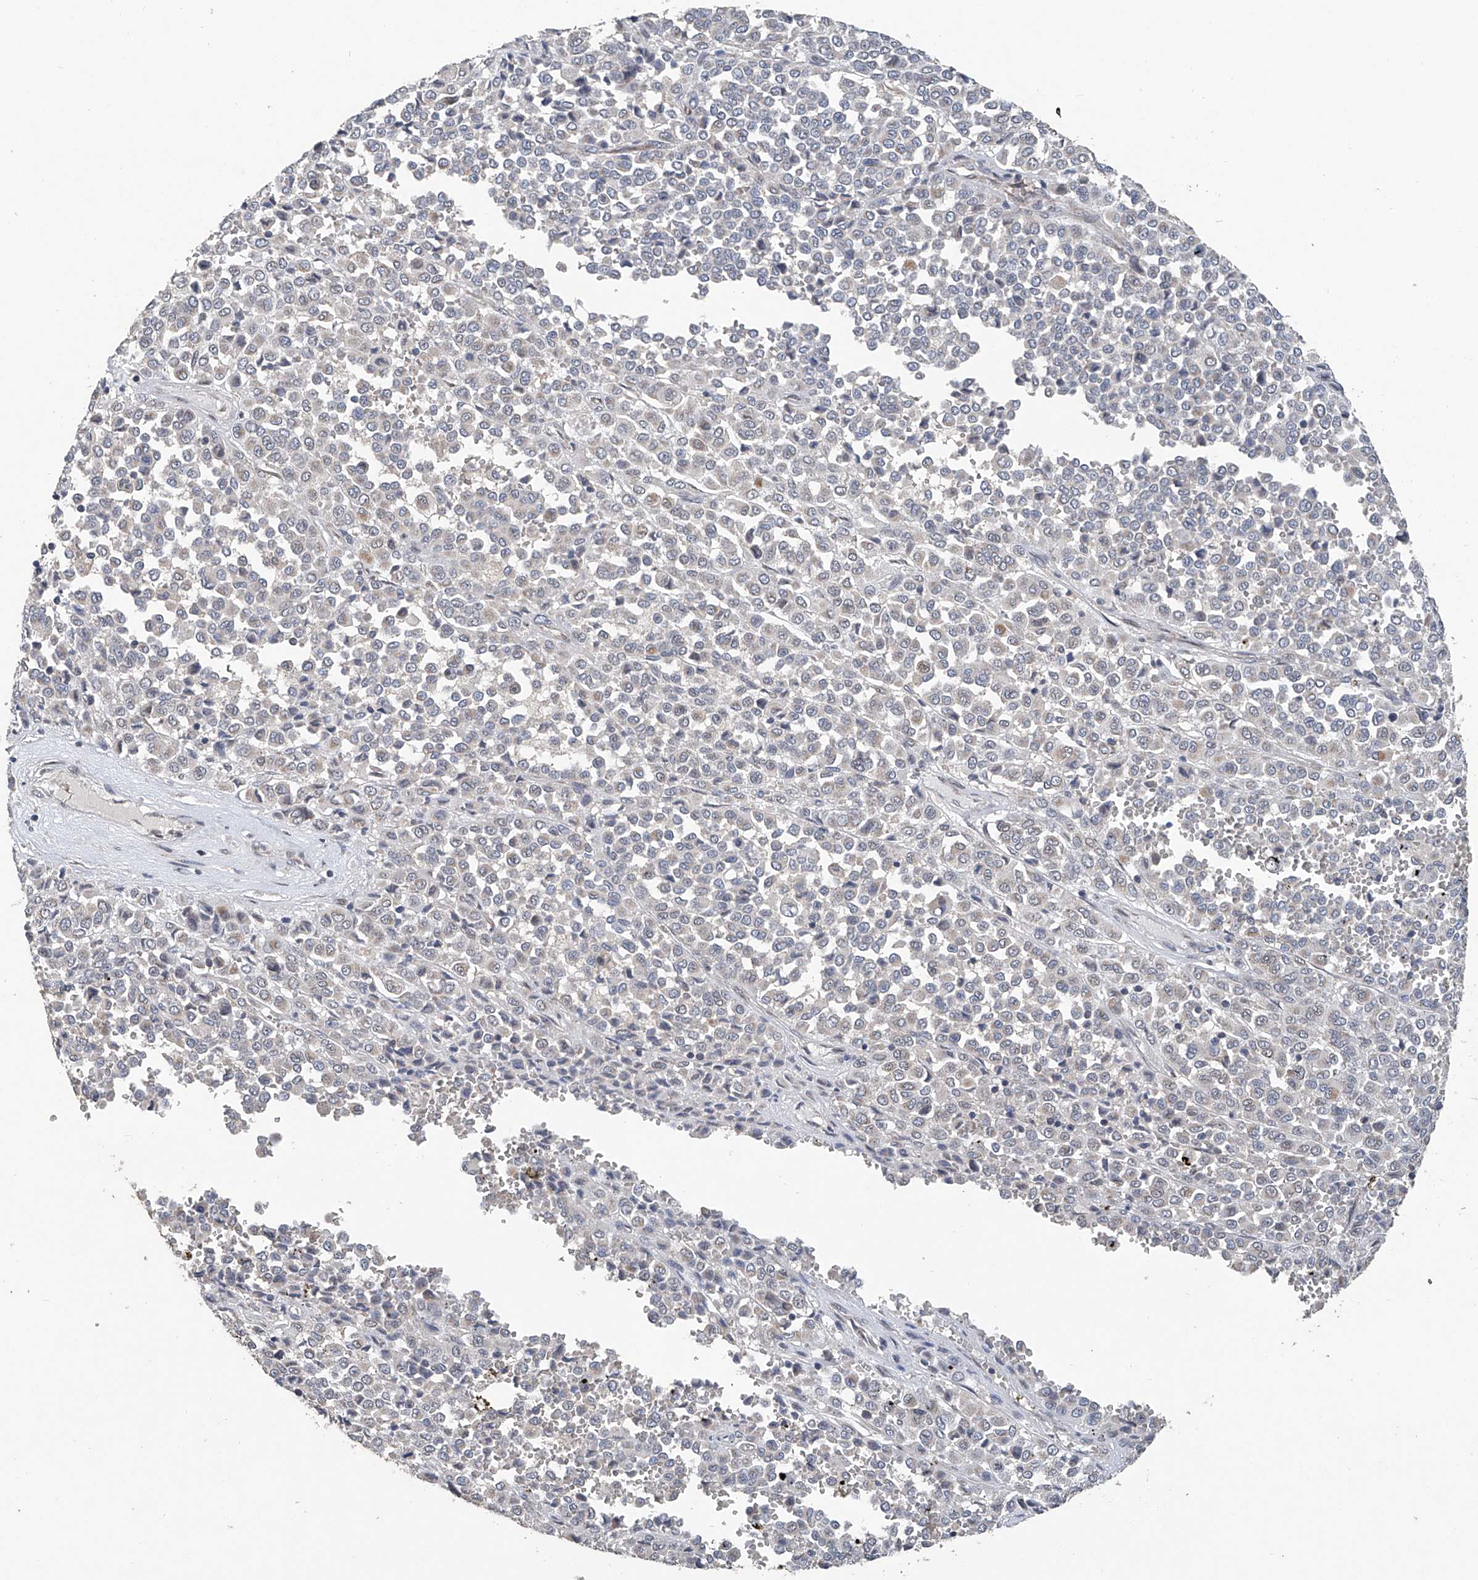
{"staining": {"intensity": "negative", "quantity": "none", "location": "none"}, "tissue": "melanoma", "cell_type": "Tumor cells", "image_type": "cancer", "snomed": [{"axis": "morphology", "description": "Malignant melanoma, Metastatic site"}, {"axis": "topography", "description": "Pancreas"}], "caption": "High magnification brightfield microscopy of melanoma stained with DAB (3,3'-diaminobenzidine) (brown) and counterstained with hematoxylin (blue): tumor cells show no significant staining.", "gene": "BCKDHB", "patient": {"sex": "female", "age": 30}}